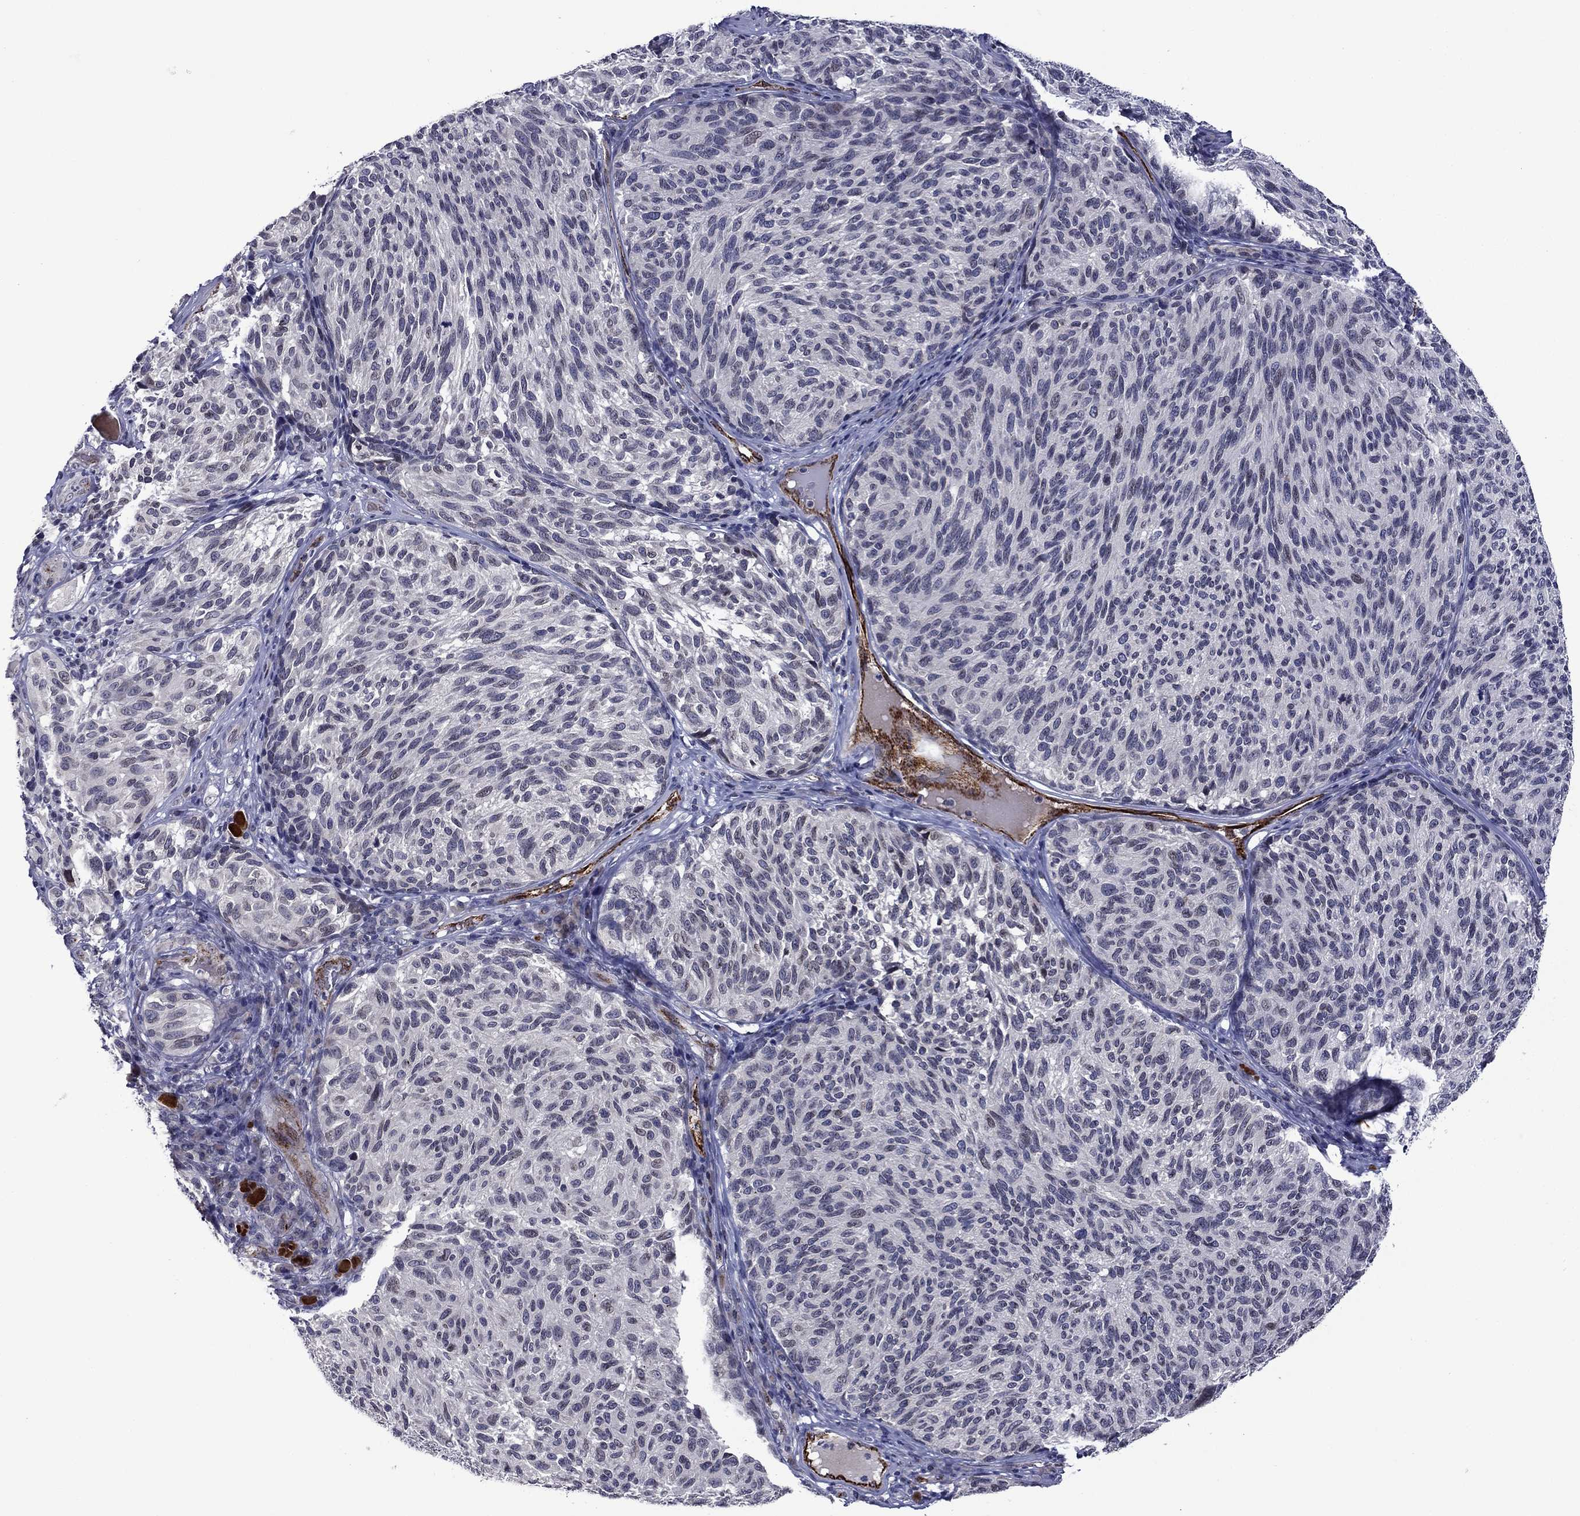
{"staining": {"intensity": "negative", "quantity": "none", "location": "none"}, "tissue": "melanoma", "cell_type": "Tumor cells", "image_type": "cancer", "snomed": [{"axis": "morphology", "description": "Malignant melanoma, NOS"}, {"axis": "topography", "description": "Skin"}], "caption": "Photomicrograph shows no significant protein staining in tumor cells of melanoma.", "gene": "SLITRK1", "patient": {"sex": "female", "age": 73}}